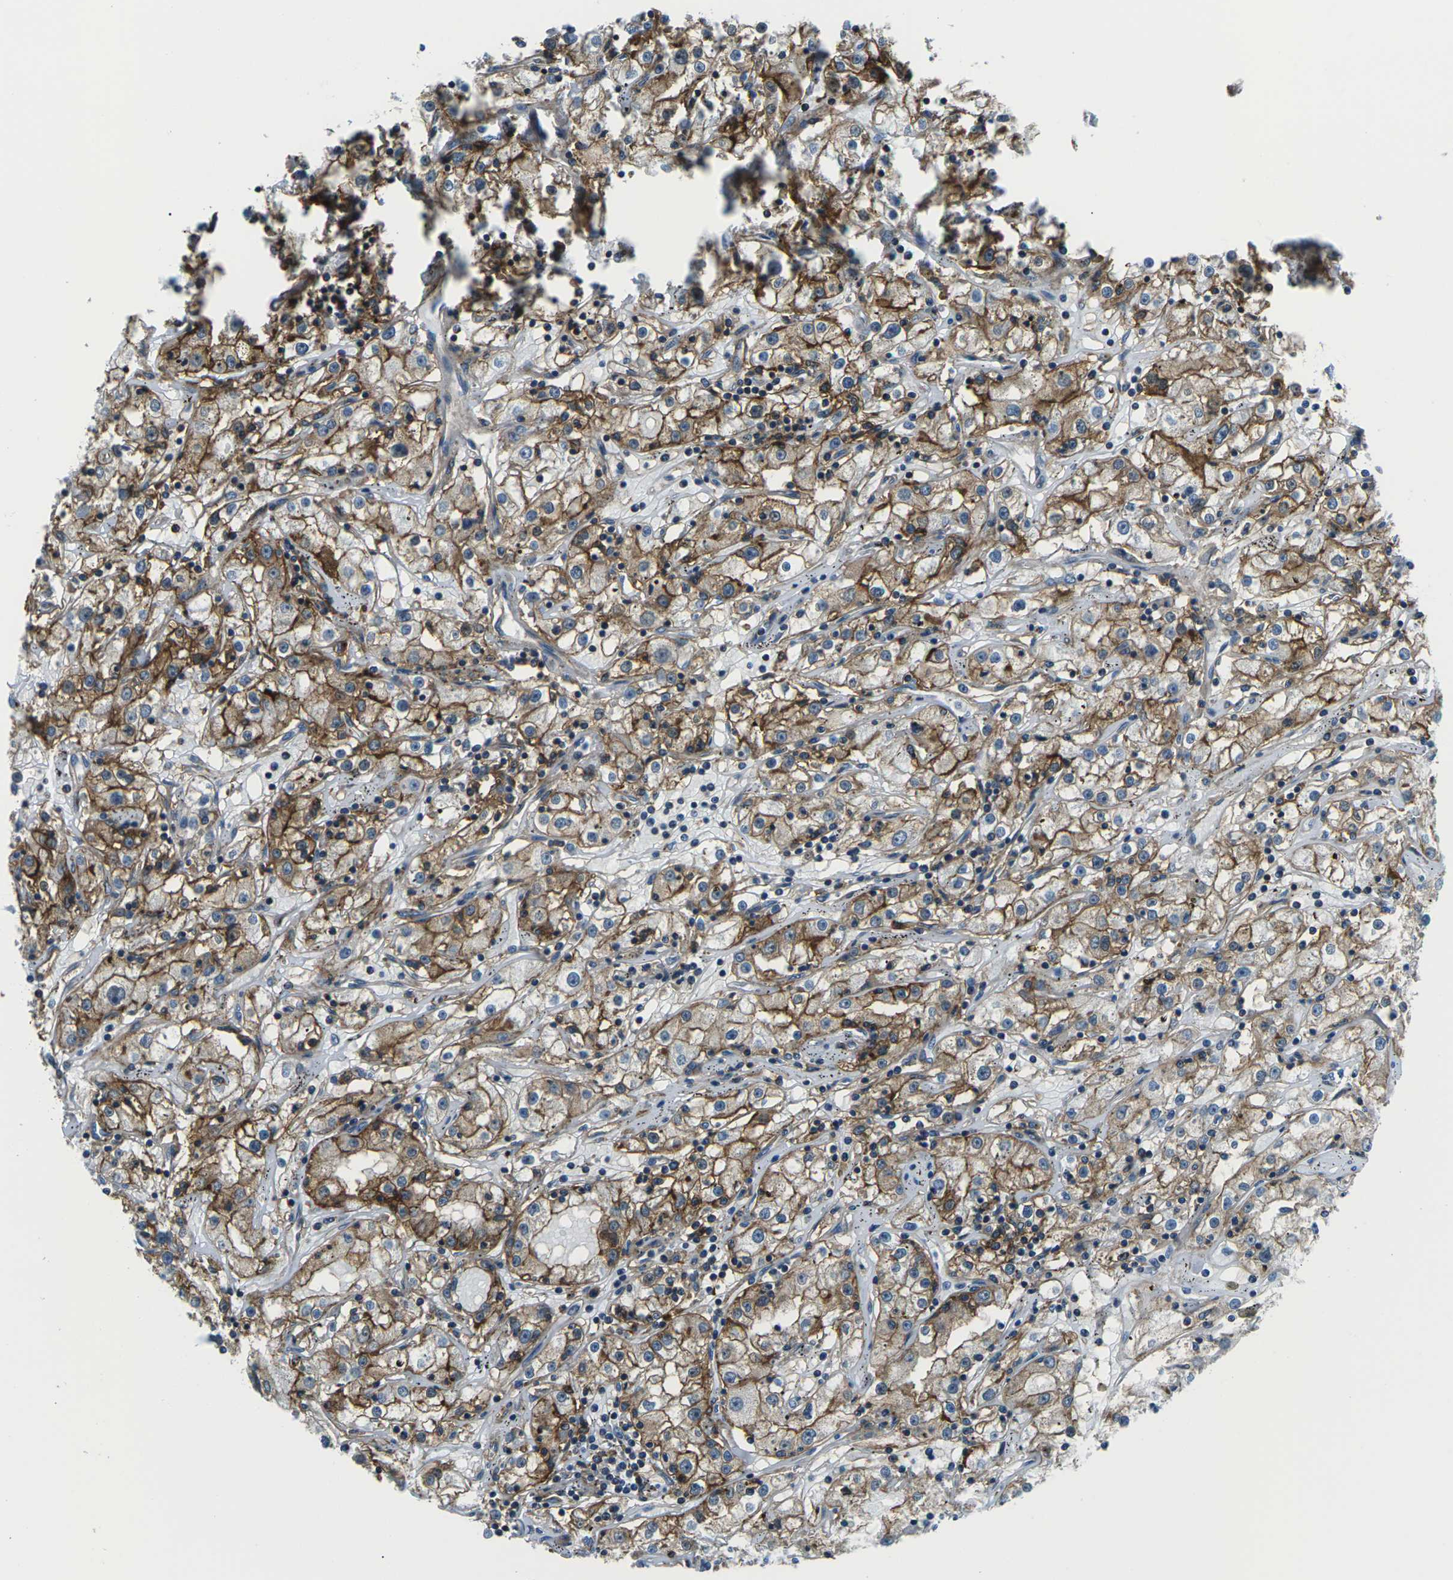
{"staining": {"intensity": "strong", "quantity": ">75%", "location": "cytoplasmic/membranous"}, "tissue": "renal cancer", "cell_type": "Tumor cells", "image_type": "cancer", "snomed": [{"axis": "morphology", "description": "Adenocarcinoma, NOS"}, {"axis": "topography", "description": "Kidney"}], "caption": "A brown stain highlights strong cytoplasmic/membranous expression of a protein in human renal adenocarcinoma tumor cells. The staining is performed using DAB (3,3'-diaminobenzidine) brown chromogen to label protein expression. The nuclei are counter-stained blue using hematoxylin.", "gene": "SOCS4", "patient": {"sex": "male", "age": 56}}